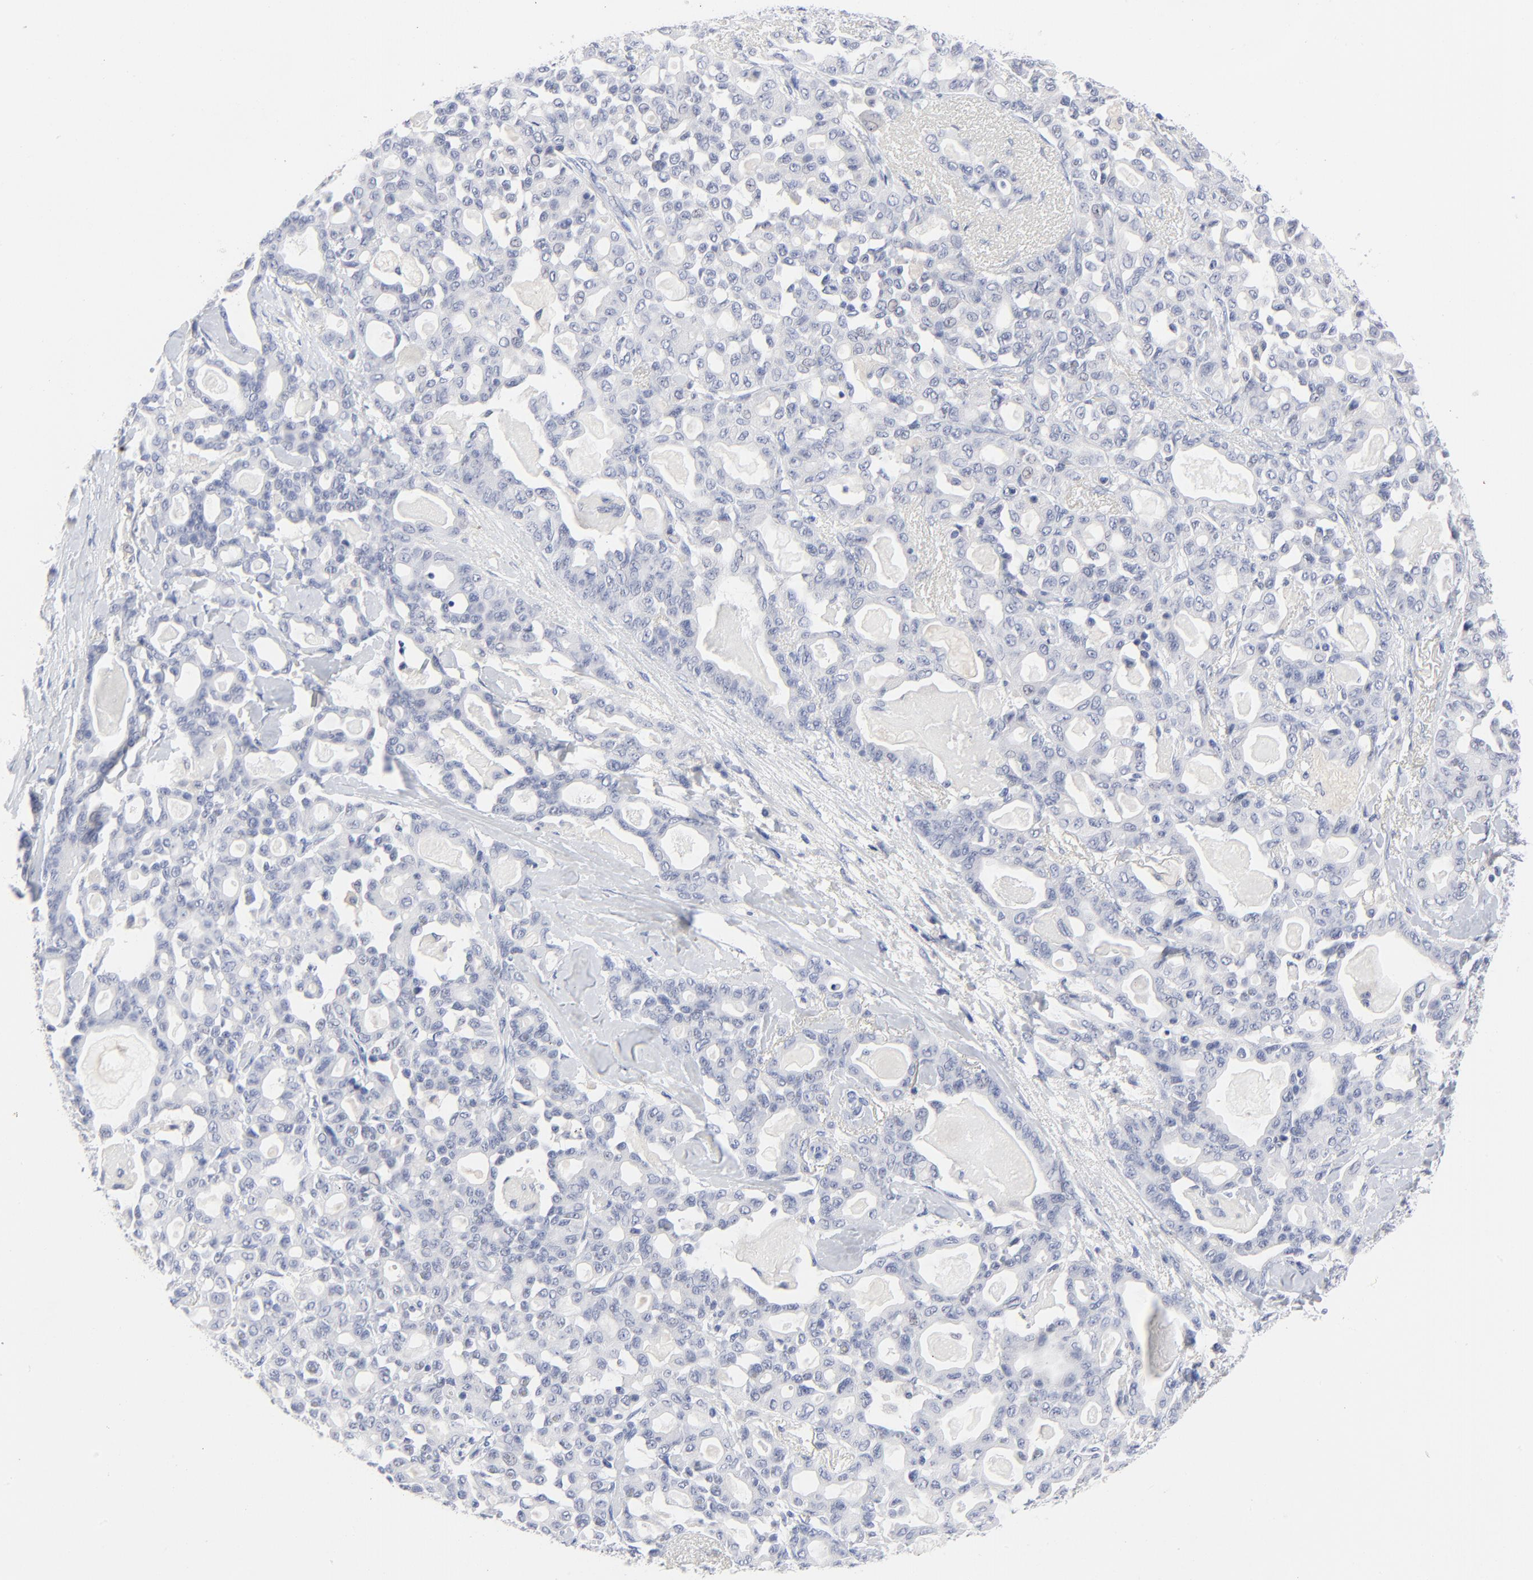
{"staining": {"intensity": "negative", "quantity": "none", "location": "none"}, "tissue": "pancreatic cancer", "cell_type": "Tumor cells", "image_type": "cancer", "snomed": [{"axis": "morphology", "description": "Adenocarcinoma, NOS"}, {"axis": "topography", "description": "Pancreas"}], "caption": "The IHC image has no significant staining in tumor cells of pancreatic cancer (adenocarcinoma) tissue.", "gene": "CLEC4G", "patient": {"sex": "male", "age": 63}}